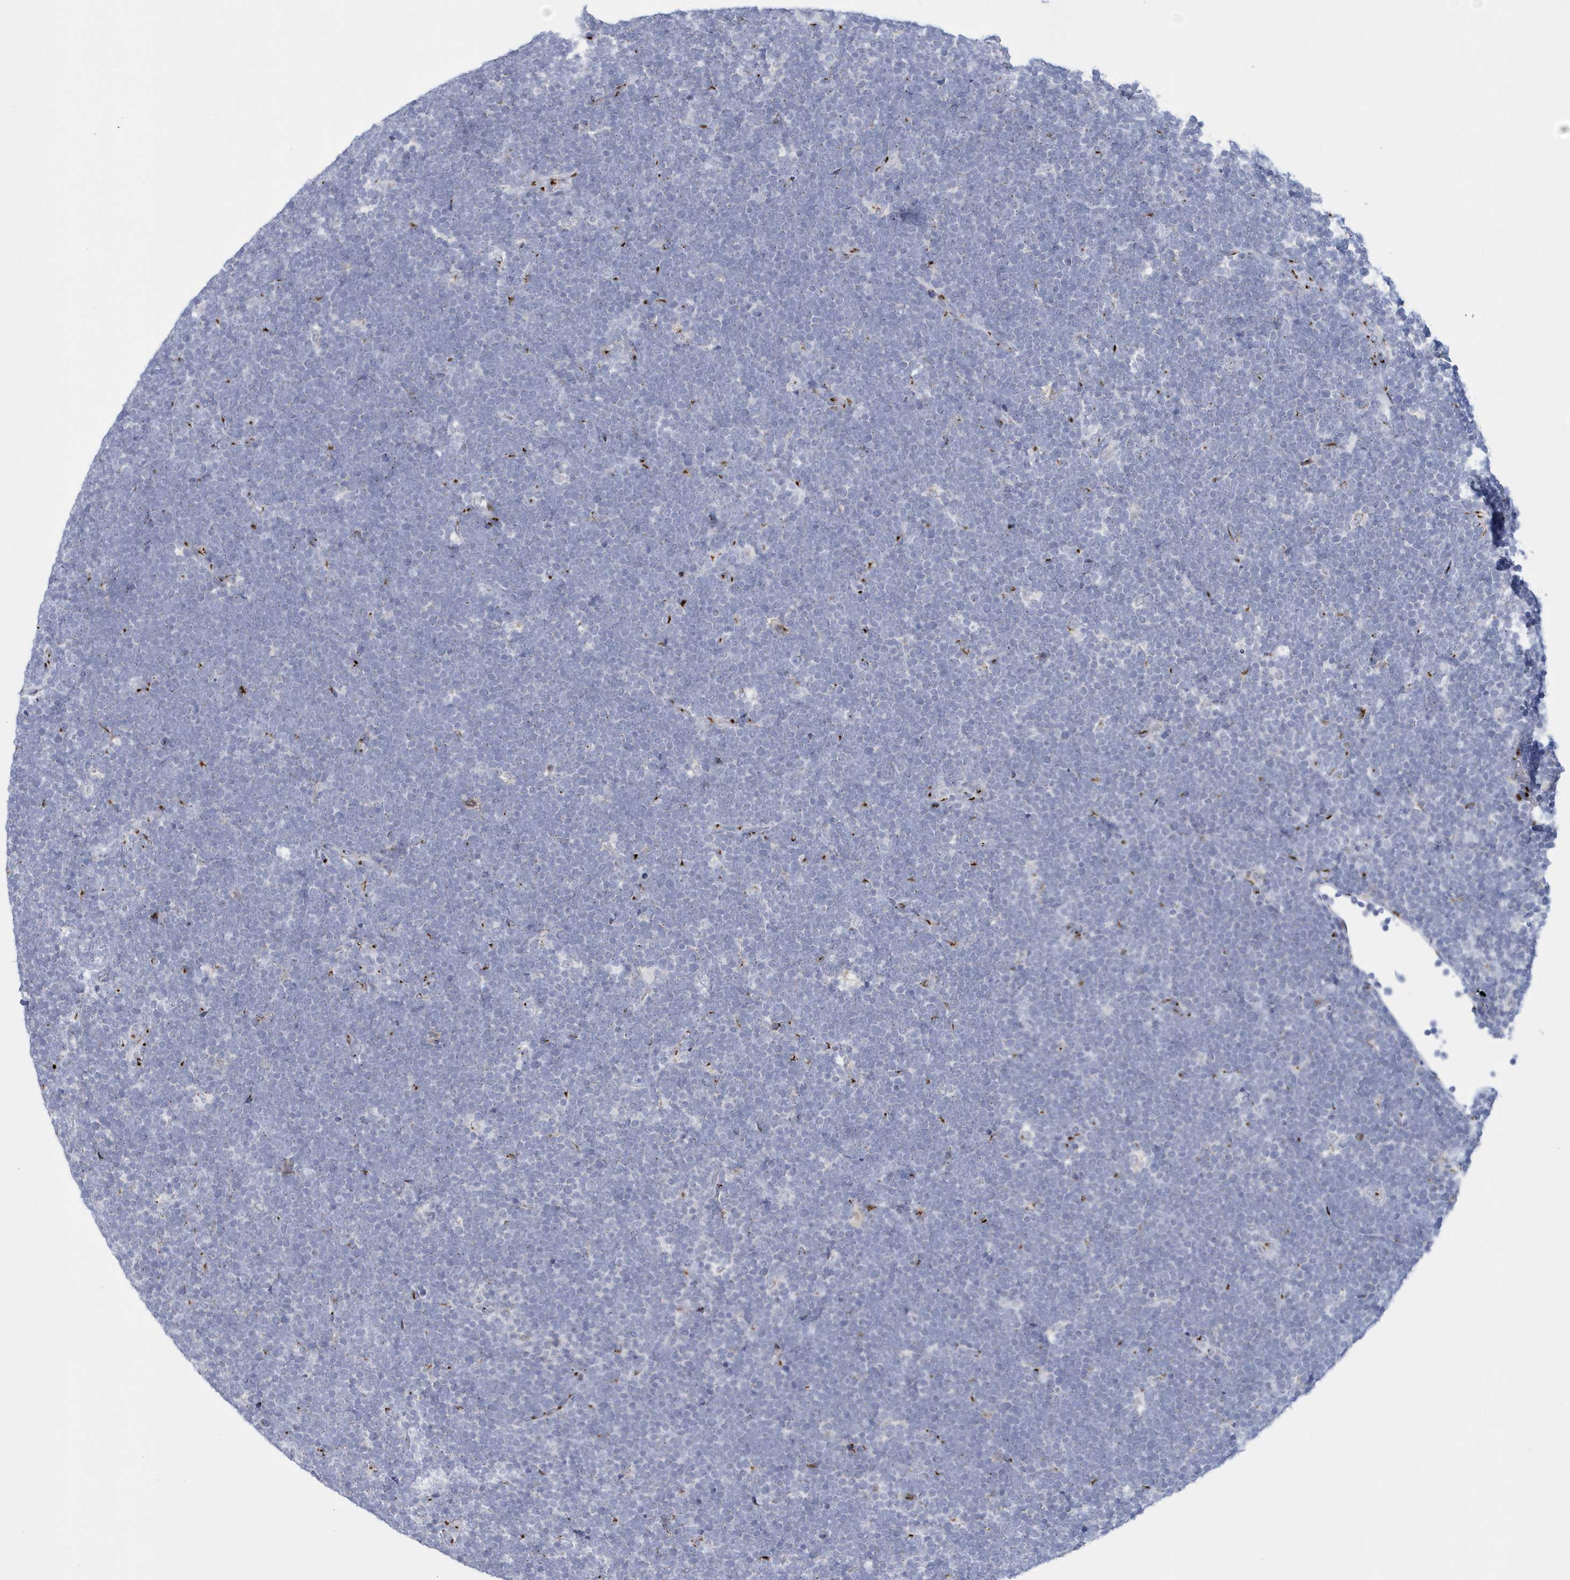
{"staining": {"intensity": "negative", "quantity": "none", "location": "none"}, "tissue": "lymphoma", "cell_type": "Tumor cells", "image_type": "cancer", "snomed": [{"axis": "morphology", "description": "Malignant lymphoma, non-Hodgkin's type, High grade"}, {"axis": "topography", "description": "Lymph node"}], "caption": "IHC image of neoplastic tissue: human lymphoma stained with DAB exhibits no significant protein staining in tumor cells.", "gene": "SLX9", "patient": {"sex": "male", "age": 13}}